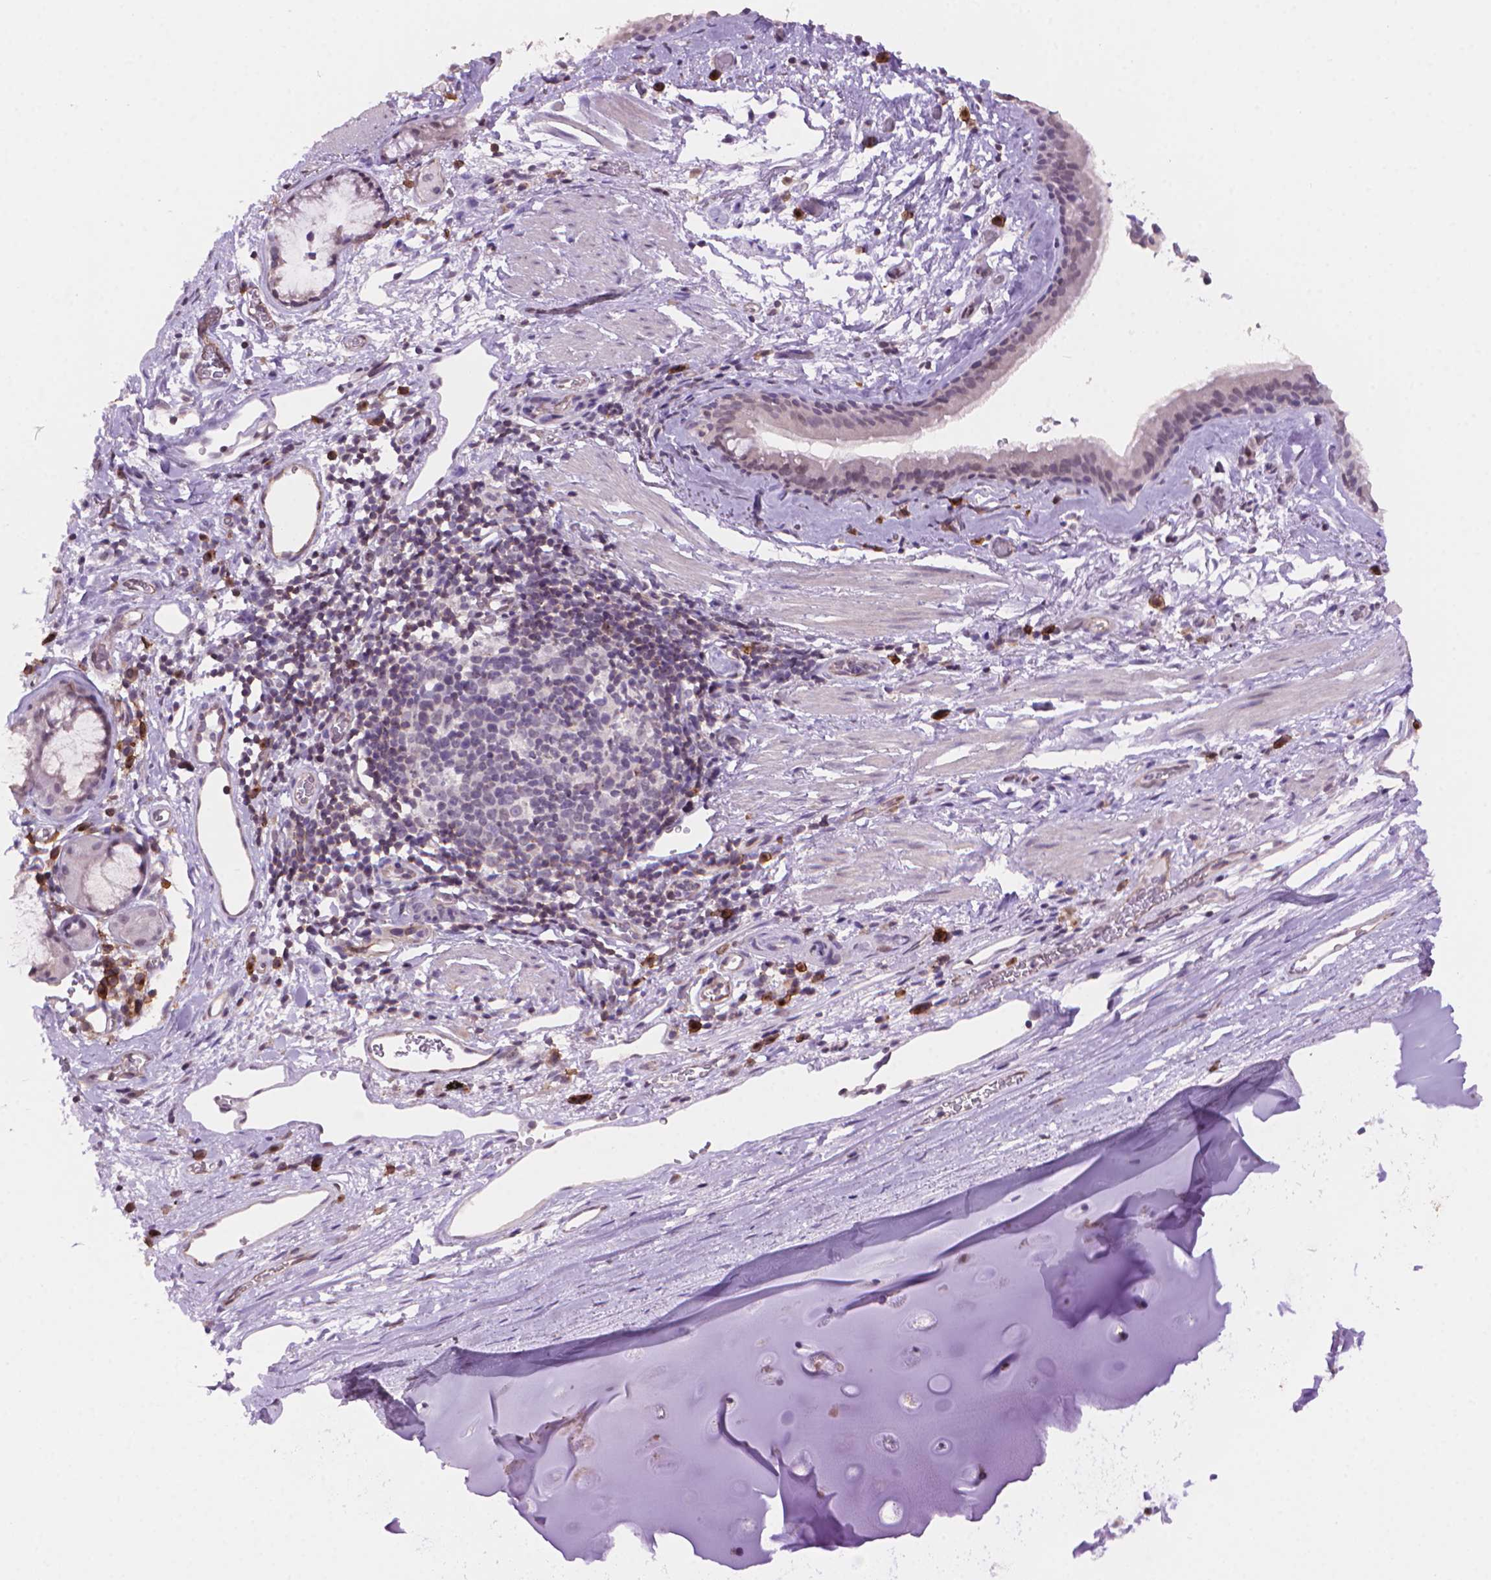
{"staining": {"intensity": "negative", "quantity": "none", "location": "none"}, "tissue": "bronchus", "cell_type": "Respiratory epithelial cells", "image_type": "normal", "snomed": [{"axis": "morphology", "description": "Normal tissue, NOS"}, {"axis": "topography", "description": "Cartilage tissue"}, {"axis": "topography", "description": "Bronchus"}], "caption": "Respiratory epithelial cells show no significant staining in normal bronchus. The staining was performed using DAB (3,3'-diaminobenzidine) to visualize the protein expression in brown, while the nuclei were stained in blue with hematoxylin (Magnification: 20x).", "gene": "TMEM184A", "patient": {"sex": "male", "age": 58}}